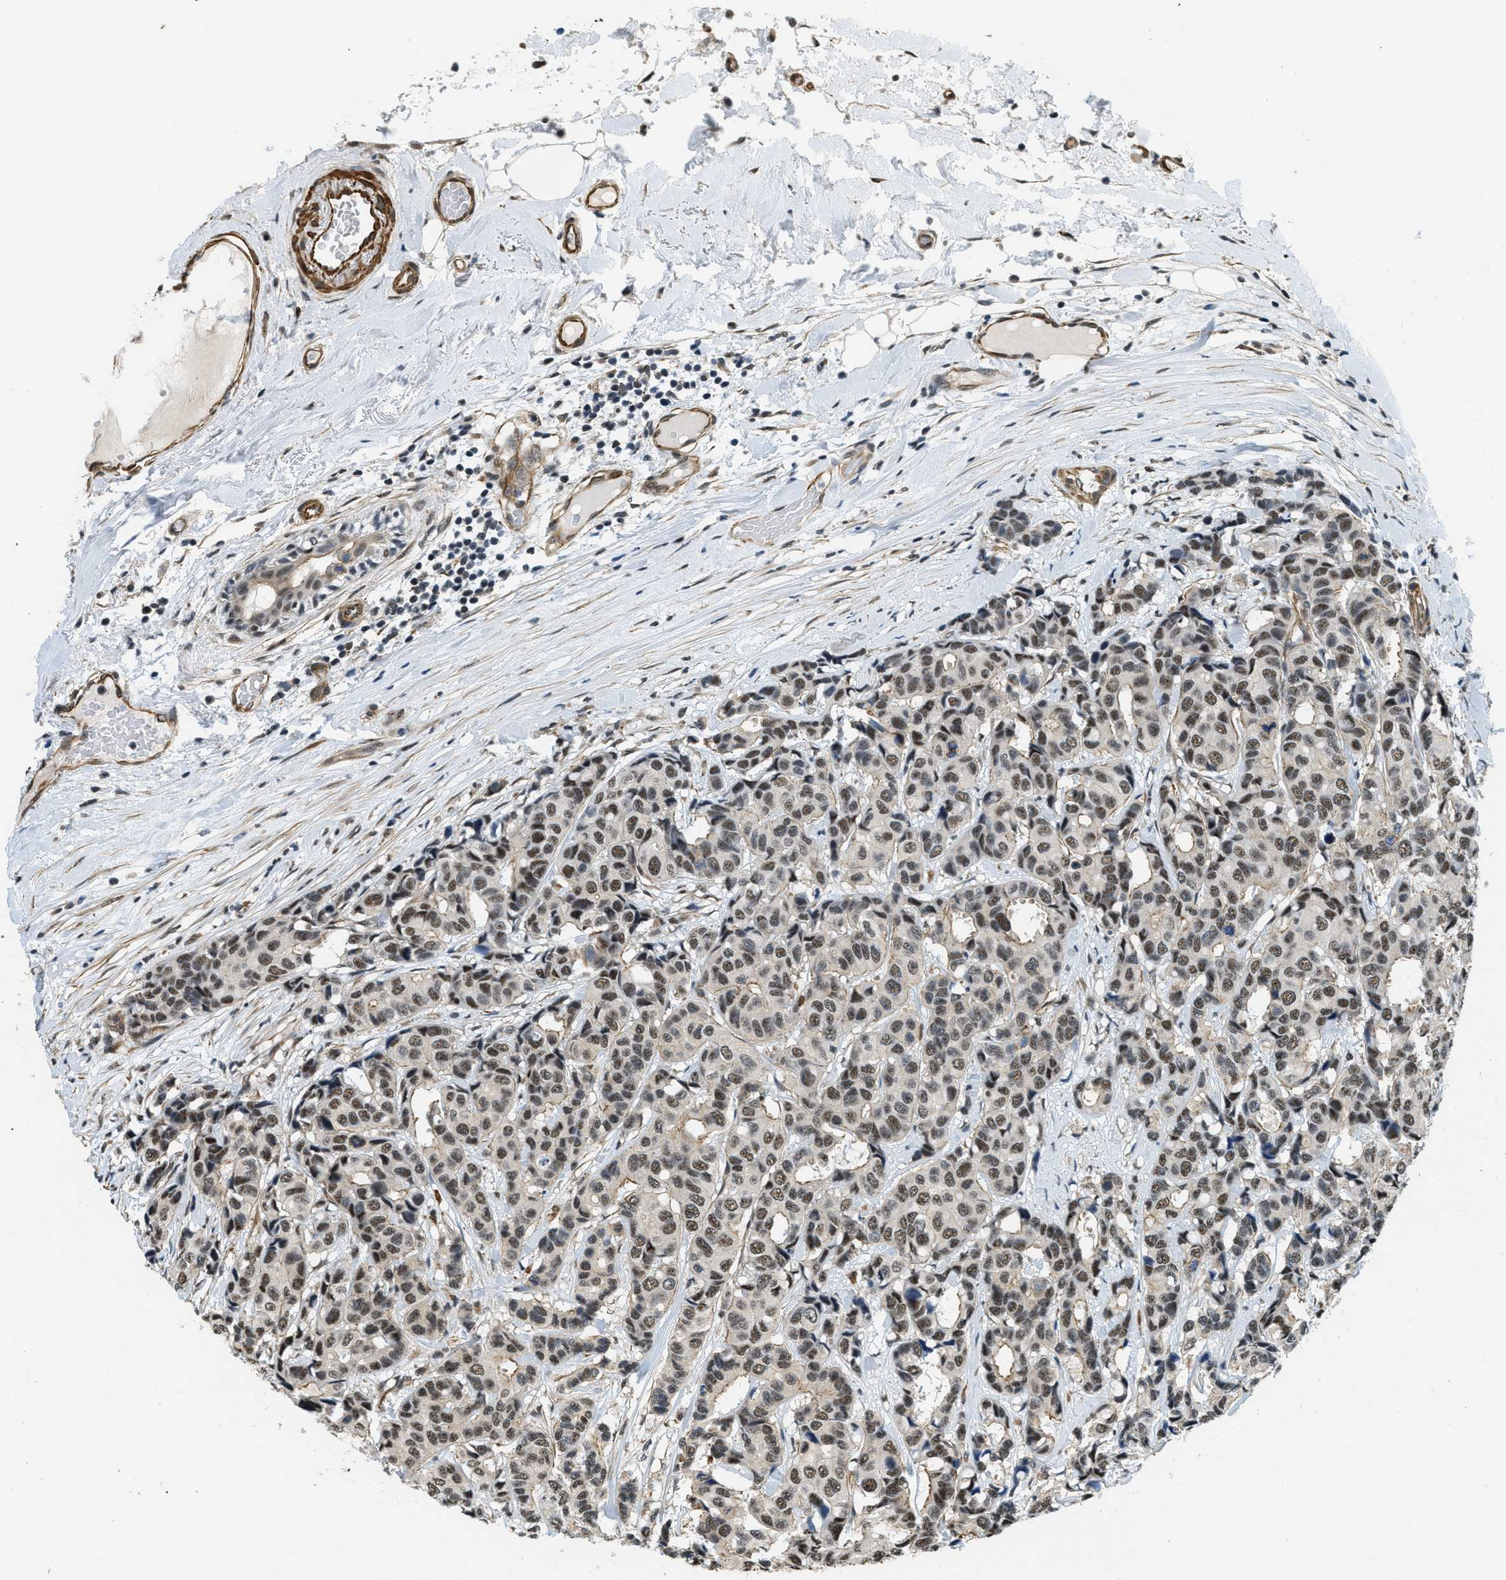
{"staining": {"intensity": "moderate", "quantity": ">75%", "location": "nuclear"}, "tissue": "breast cancer", "cell_type": "Tumor cells", "image_type": "cancer", "snomed": [{"axis": "morphology", "description": "Duct carcinoma"}, {"axis": "topography", "description": "Breast"}], "caption": "Breast invasive ductal carcinoma stained with immunohistochemistry demonstrates moderate nuclear positivity in approximately >75% of tumor cells.", "gene": "CFAP36", "patient": {"sex": "female", "age": 87}}